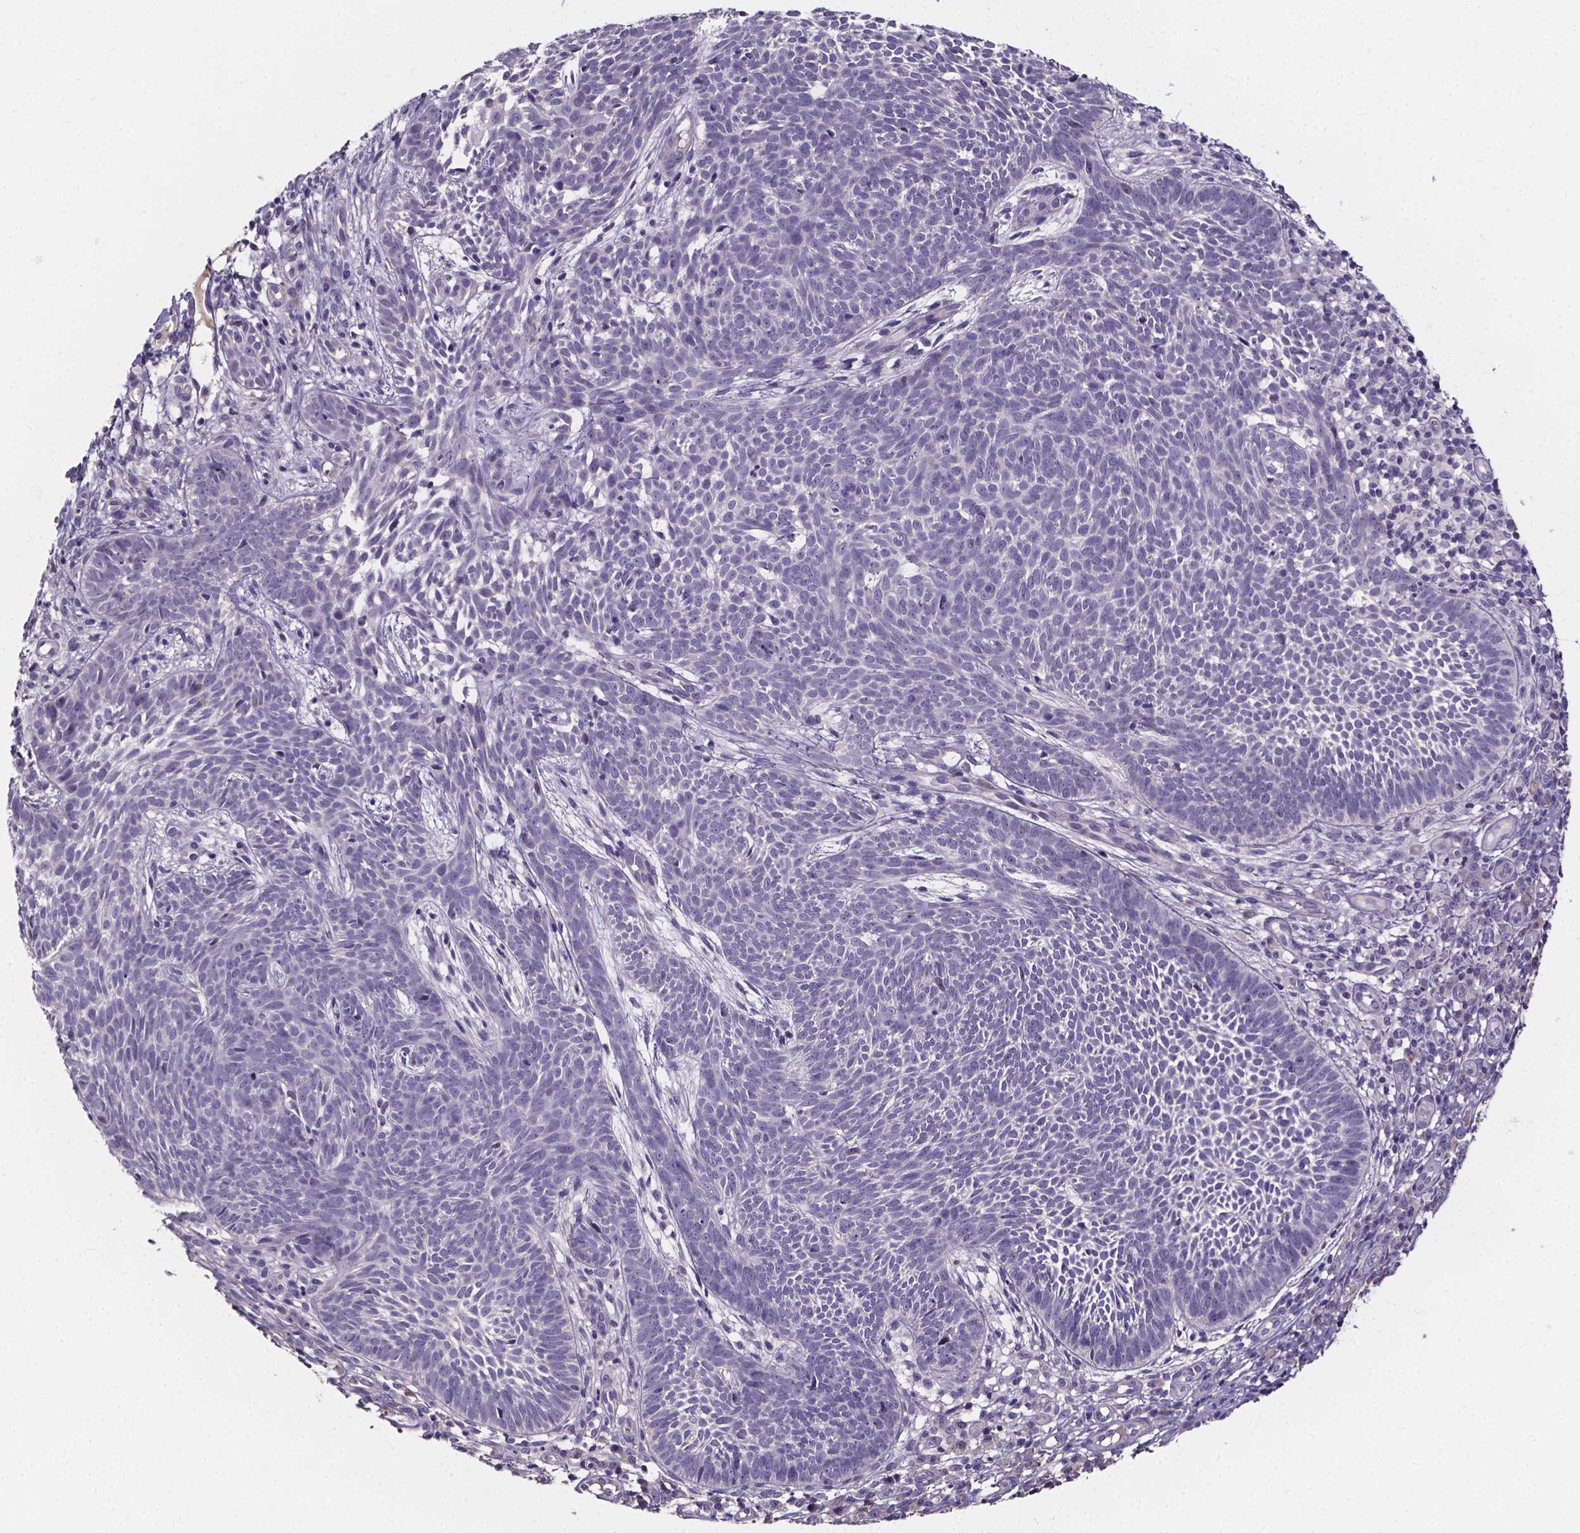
{"staining": {"intensity": "negative", "quantity": "none", "location": "none"}, "tissue": "skin cancer", "cell_type": "Tumor cells", "image_type": "cancer", "snomed": [{"axis": "morphology", "description": "Basal cell carcinoma"}, {"axis": "topography", "description": "Skin"}], "caption": "This is an immunohistochemistry micrograph of human basal cell carcinoma (skin). There is no staining in tumor cells.", "gene": "SPOCD1", "patient": {"sex": "male", "age": 59}}